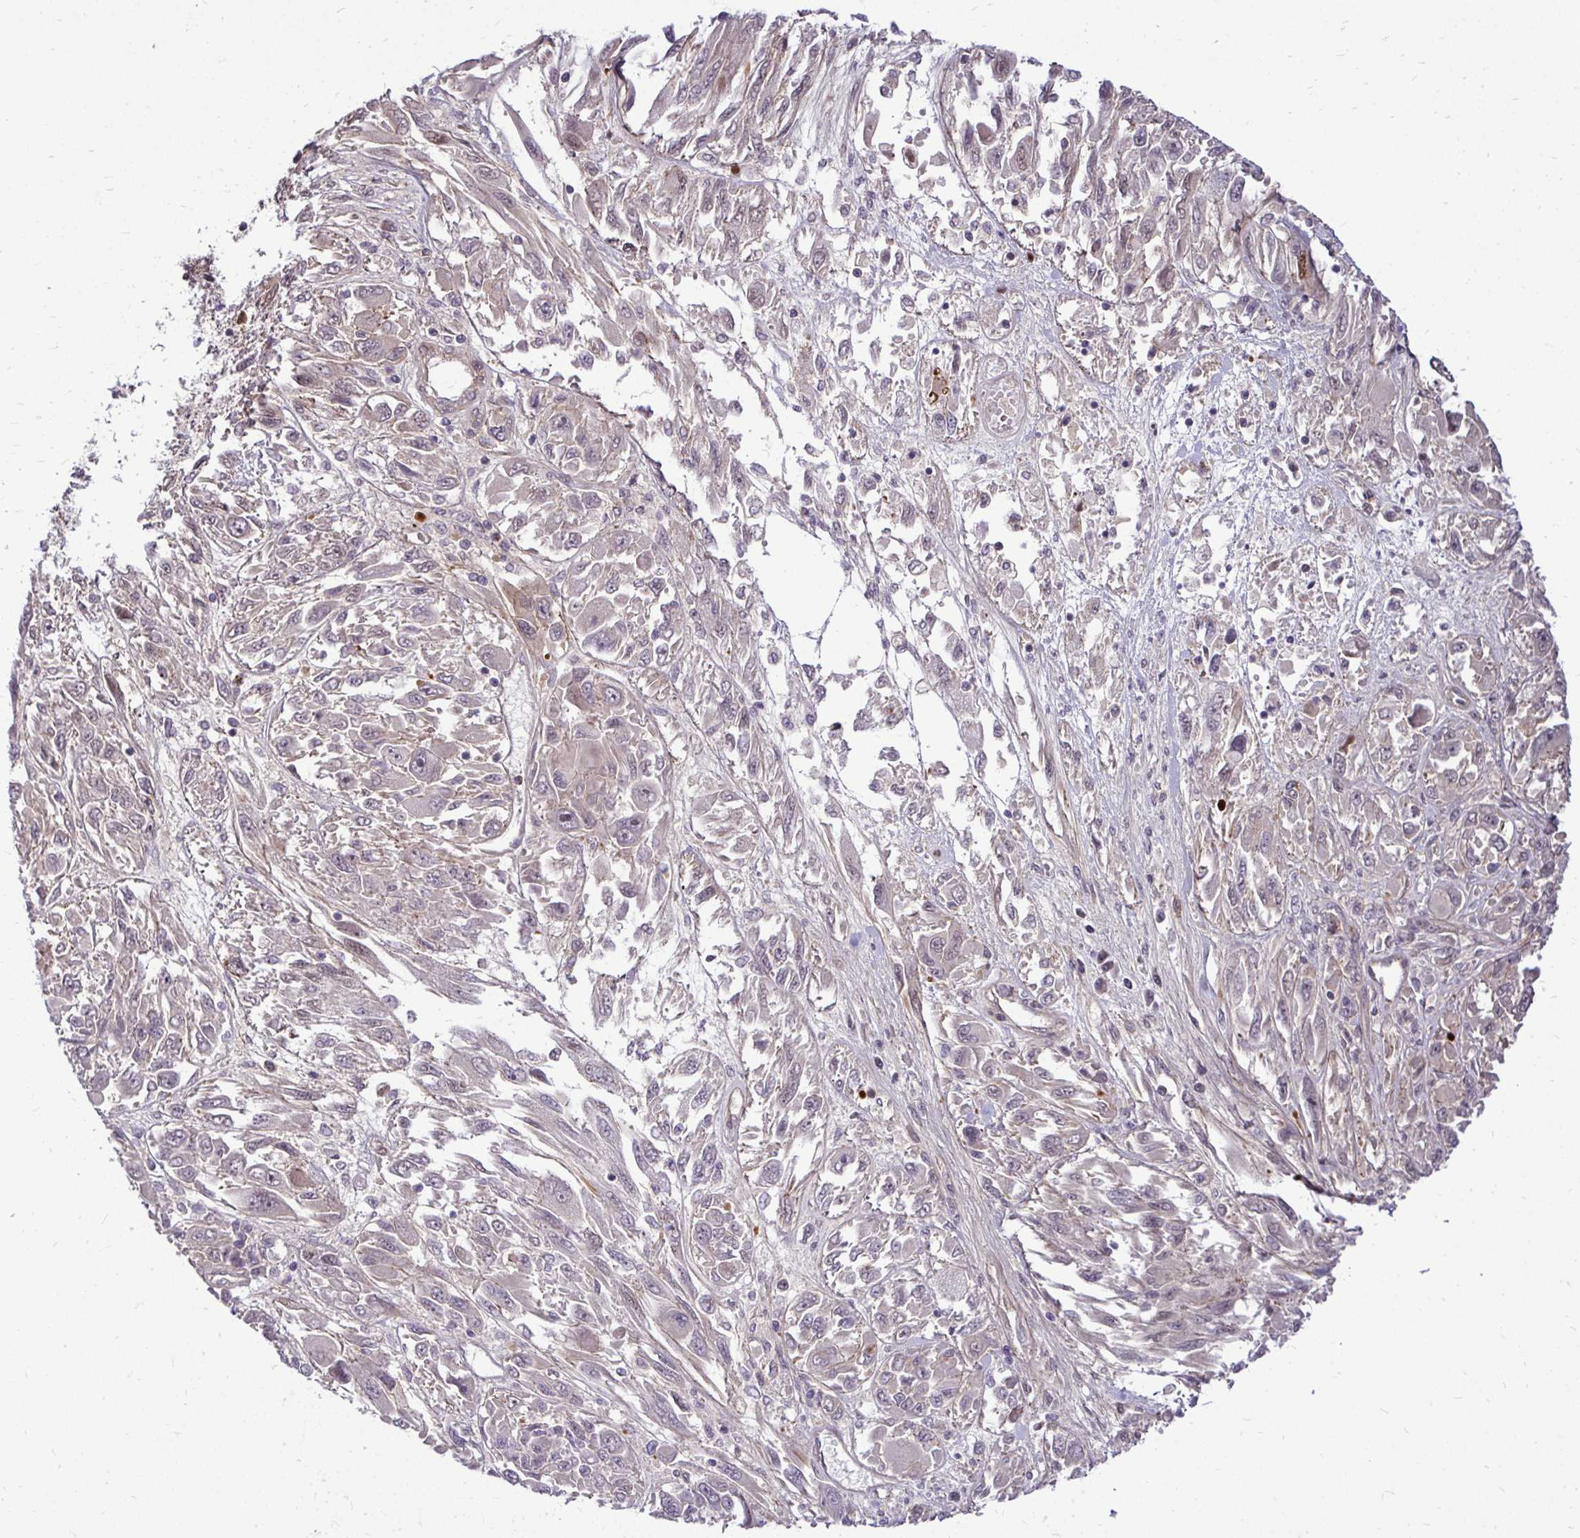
{"staining": {"intensity": "negative", "quantity": "none", "location": "none"}, "tissue": "melanoma", "cell_type": "Tumor cells", "image_type": "cancer", "snomed": [{"axis": "morphology", "description": "Malignant melanoma, NOS"}, {"axis": "topography", "description": "Skin"}], "caption": "IHC image of neoplastic tissue: malignant melanoma stained with DAB (3,3'-diaminobenzidine) shows no significant protein staining in tumor cells.", "gene": "TRIP6", "patient": {"sex": "female", "age": 91}}